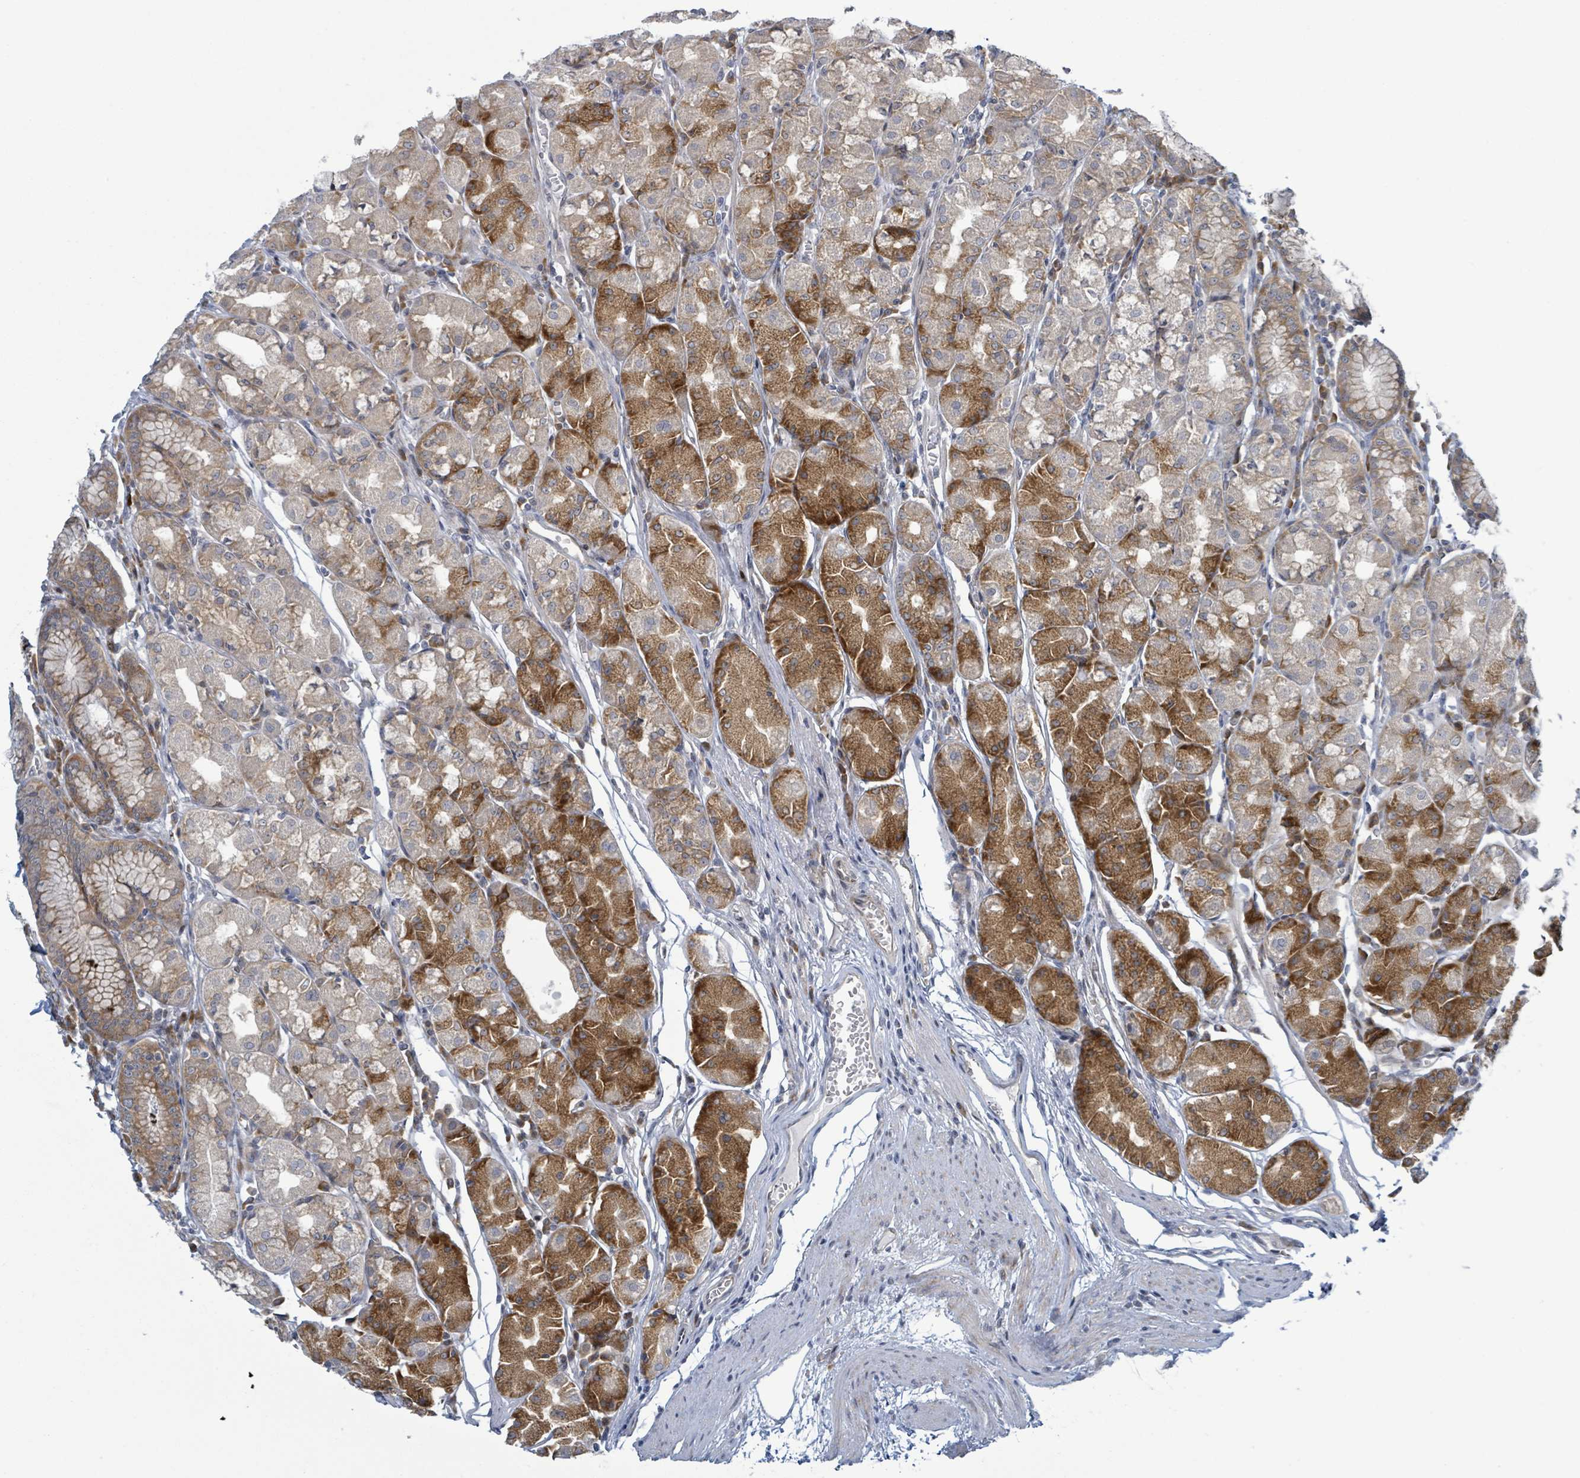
{"staining": {"intensity": "moderate", "quantity": "25%-75%", "location": "cytoplasmic/membranous,nuclear"}, "tissue": "stomach", "cell_type": "Glandular cells", "image_type": "normal", "snomed": [{"axis": "morphology", "description": "Normal tissue, NOS"}, {"axis": "topography", "description": "Stomach"}], "caption": "Immunohistochemical staining of normal human stomach shows moderate cytoplasmic/membranous,nuclear protein staining in about 25%-75% of glandular cells. Nuclei are stained in blue.", "gene": "RPL32", "patient": {"sex": "male", "age": 55}}